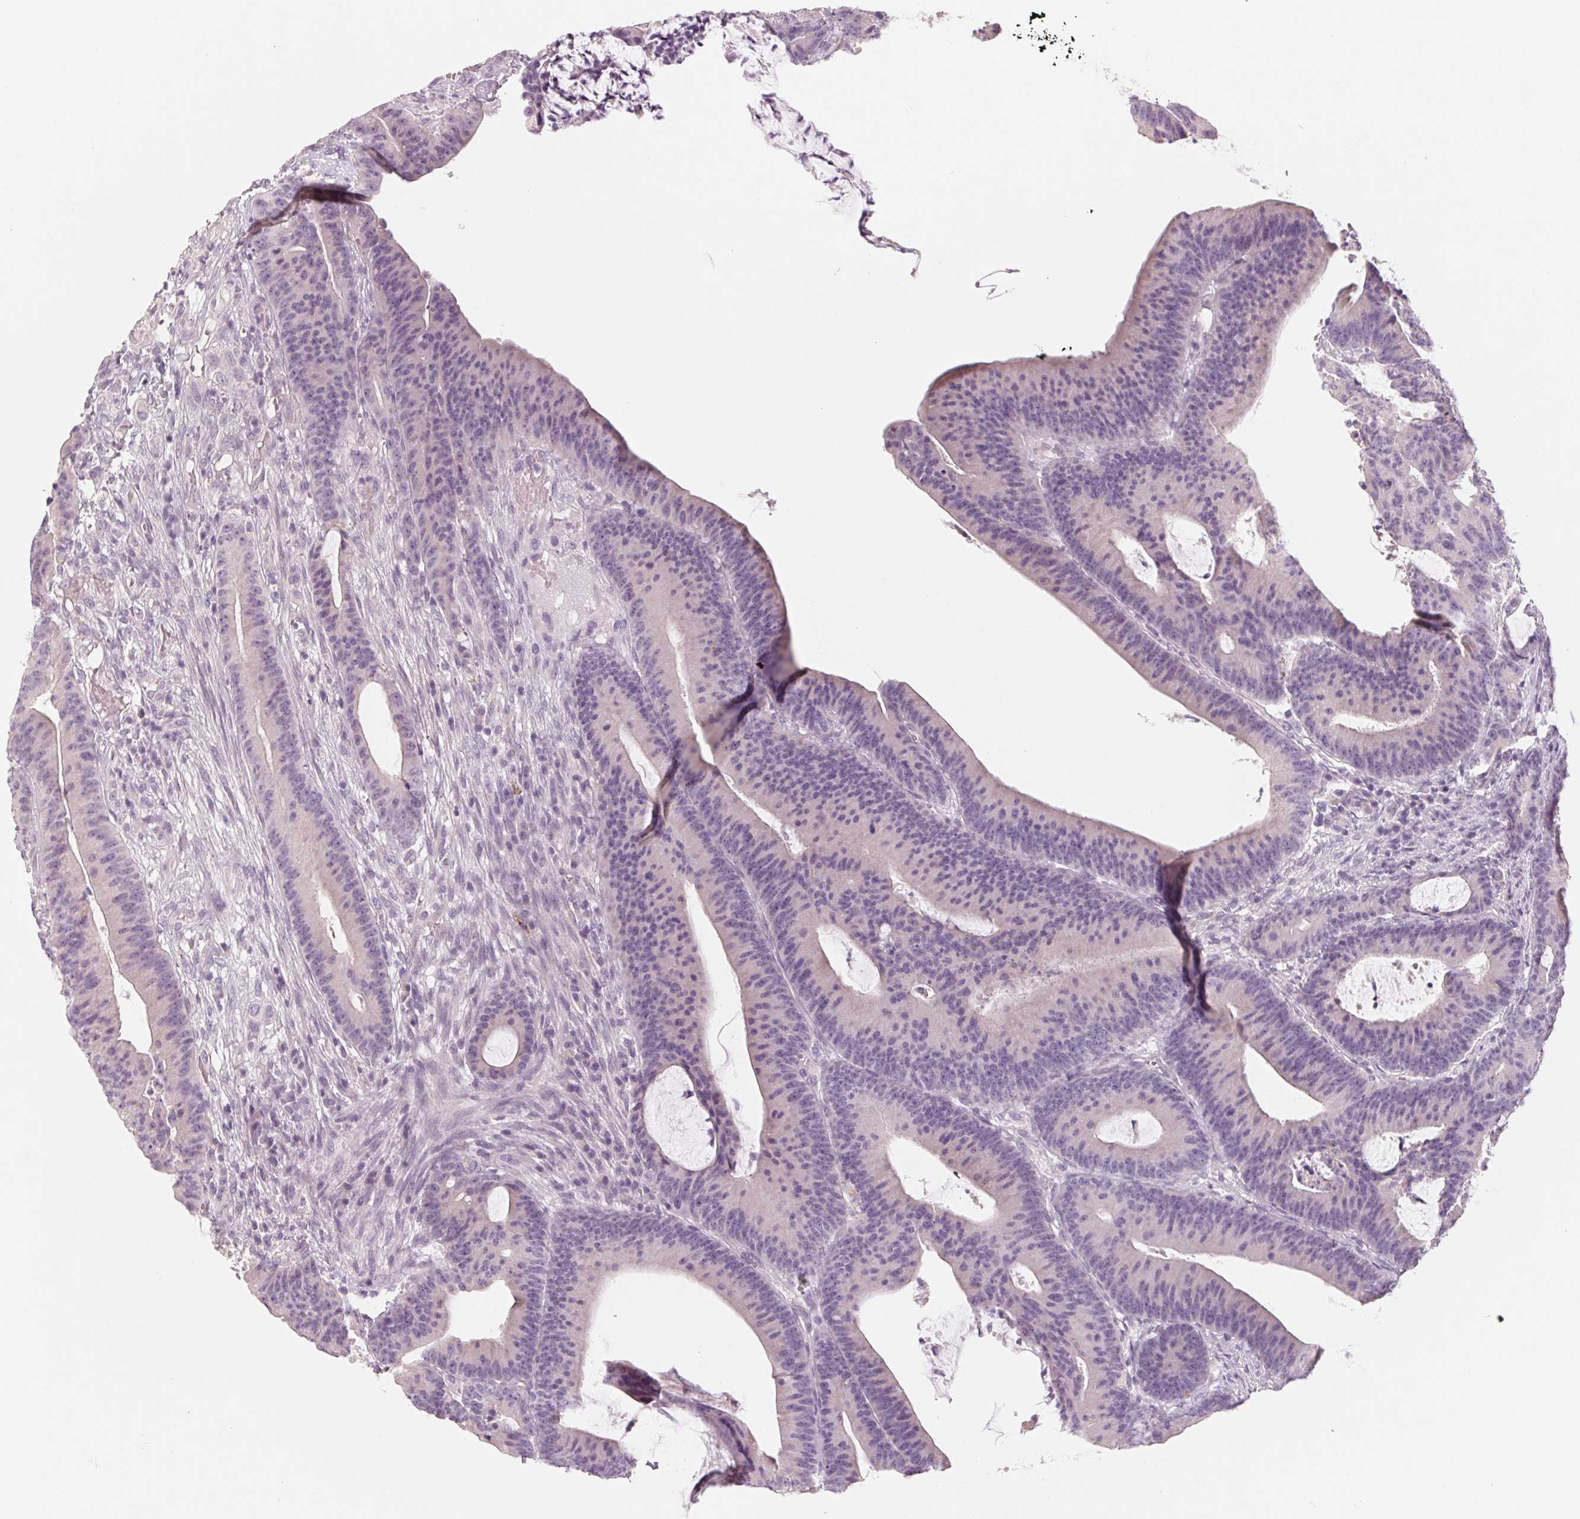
{"staining": {"intensity": "negative", "quantity": "none", "location": "none"}, "tissue": "colorectal cancer", "cell_type": "Tumor cells", "image_type": "cancer", "snomed": [{"axis": "morphology", "description": "Adenocarcinoma, NOS"}, {"axis": "topography", "description": "Colon"}], "caption": "The histopathology image reveals no staining of tumor cells in adenocarcinoma (colorectal).", "gene": "POU1F1", "patient": {"sex": "female", "age": 78}}